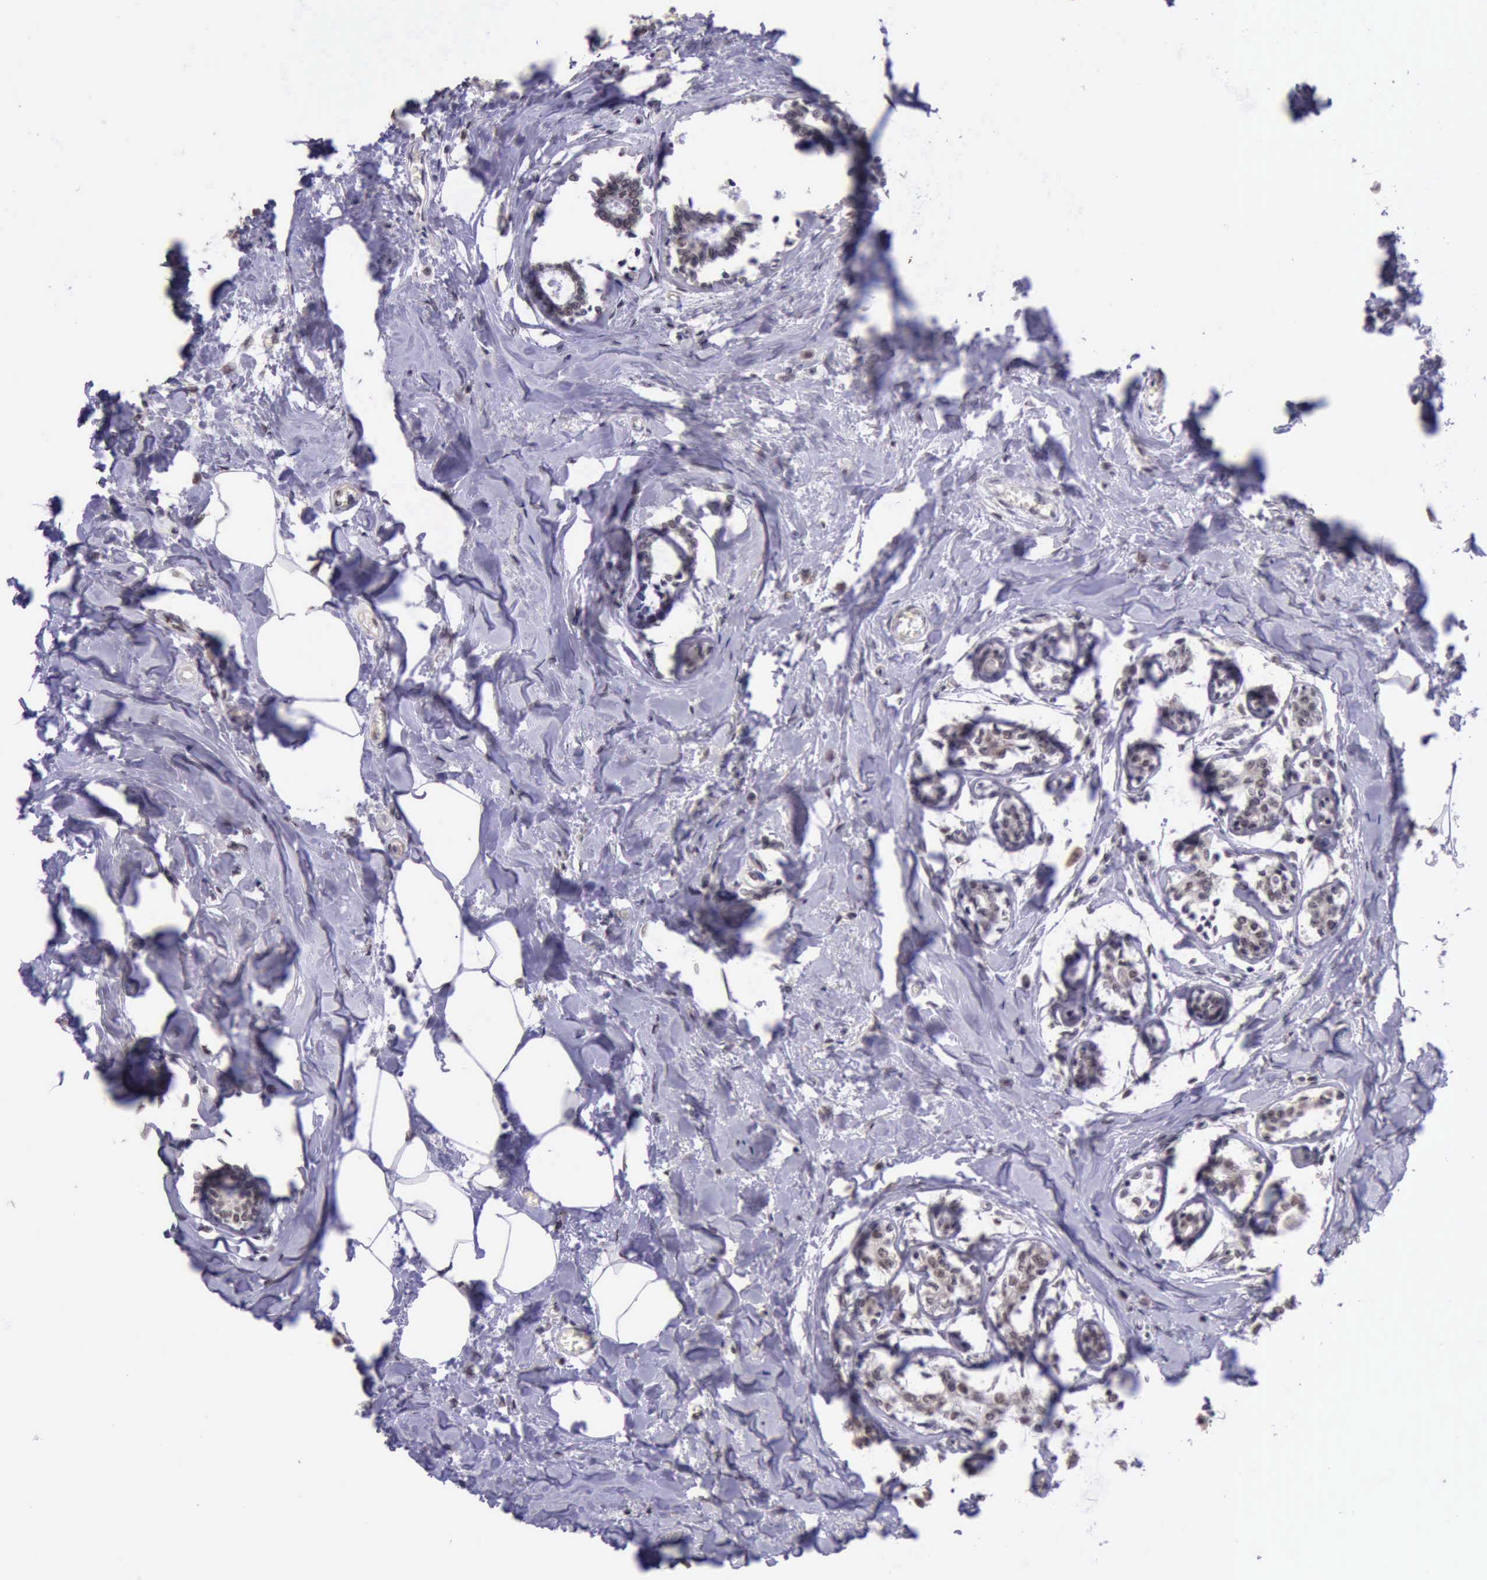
{"staining": {"intensity": "weak", "quantity": "25%-75%", "location": "nuclear"}, "tissue": "breast cancer", "cell_type": "Tumor cells", "image_type": "cancer", "snomed": [{"axis": "morphology", "description": "Lobular carcinoma"}, {"axis": "topography", "description": "Breast"}], "caption": "Immunohistochemical staining of lobular carcinoma (breast) shows low levels of weak nuclear staining in approximately 25%-75% of tumor cells.", "gene": "PRPF39", "patient": {"sex": "female", "age": 51}}